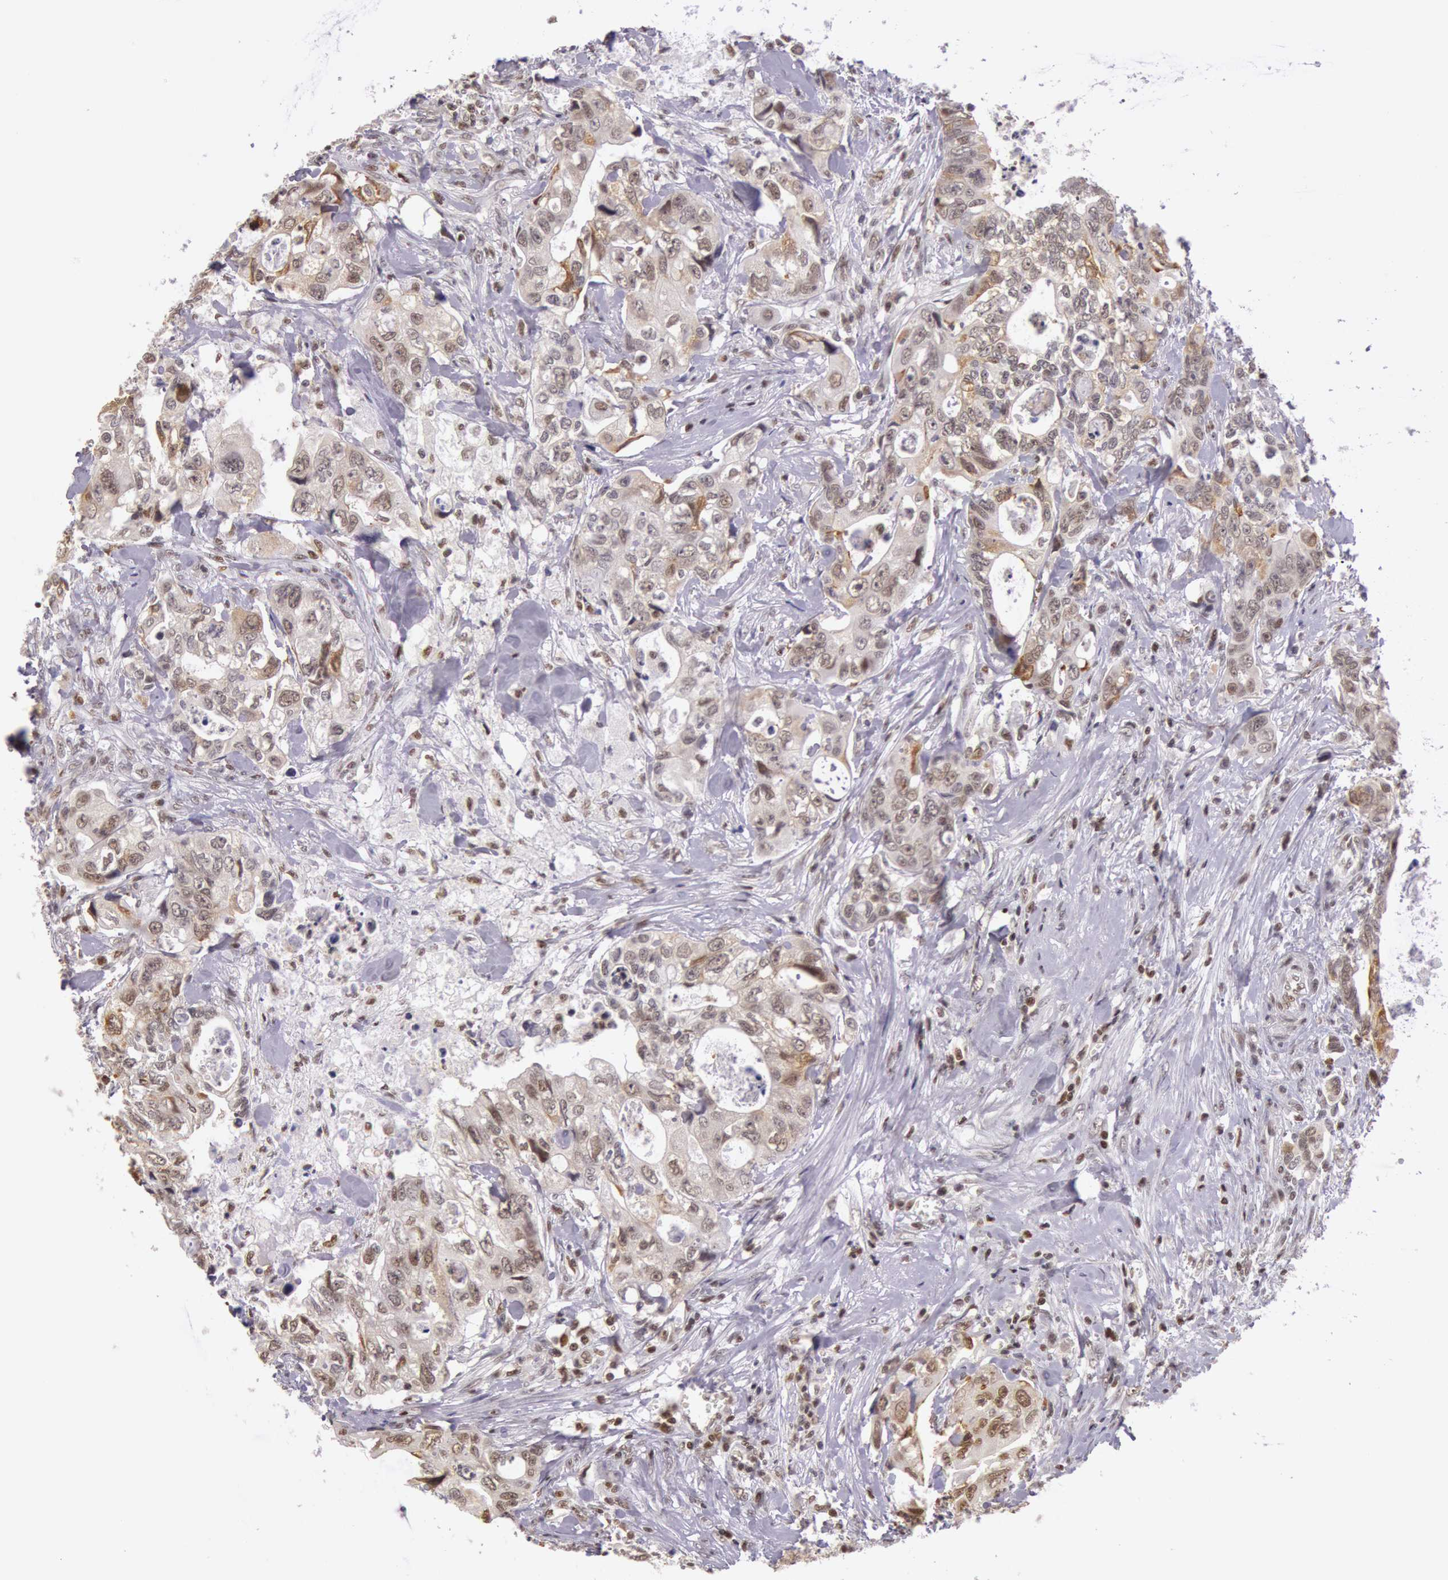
{"staining": {"intensity": "moderate", "quantity": "25%-75%", "location": "nuclear"}, "tissue": "colorectal cancer", "cell_type": "Tumor cells", "image_type": "cancer", "snomed": [{"axis": "morphology", "description": "Adenocarcinoma, NOS"}, {"axis": "topography", "description": "Rectum"}], "caption": "A photomicrograph of human colorectal cancer (adenocarcinoma) stained for a protein displays moderate nuclear brown staining in tumor cells.", "gene": "ESS2", "patient": {"sex": "female", "age": 57}}